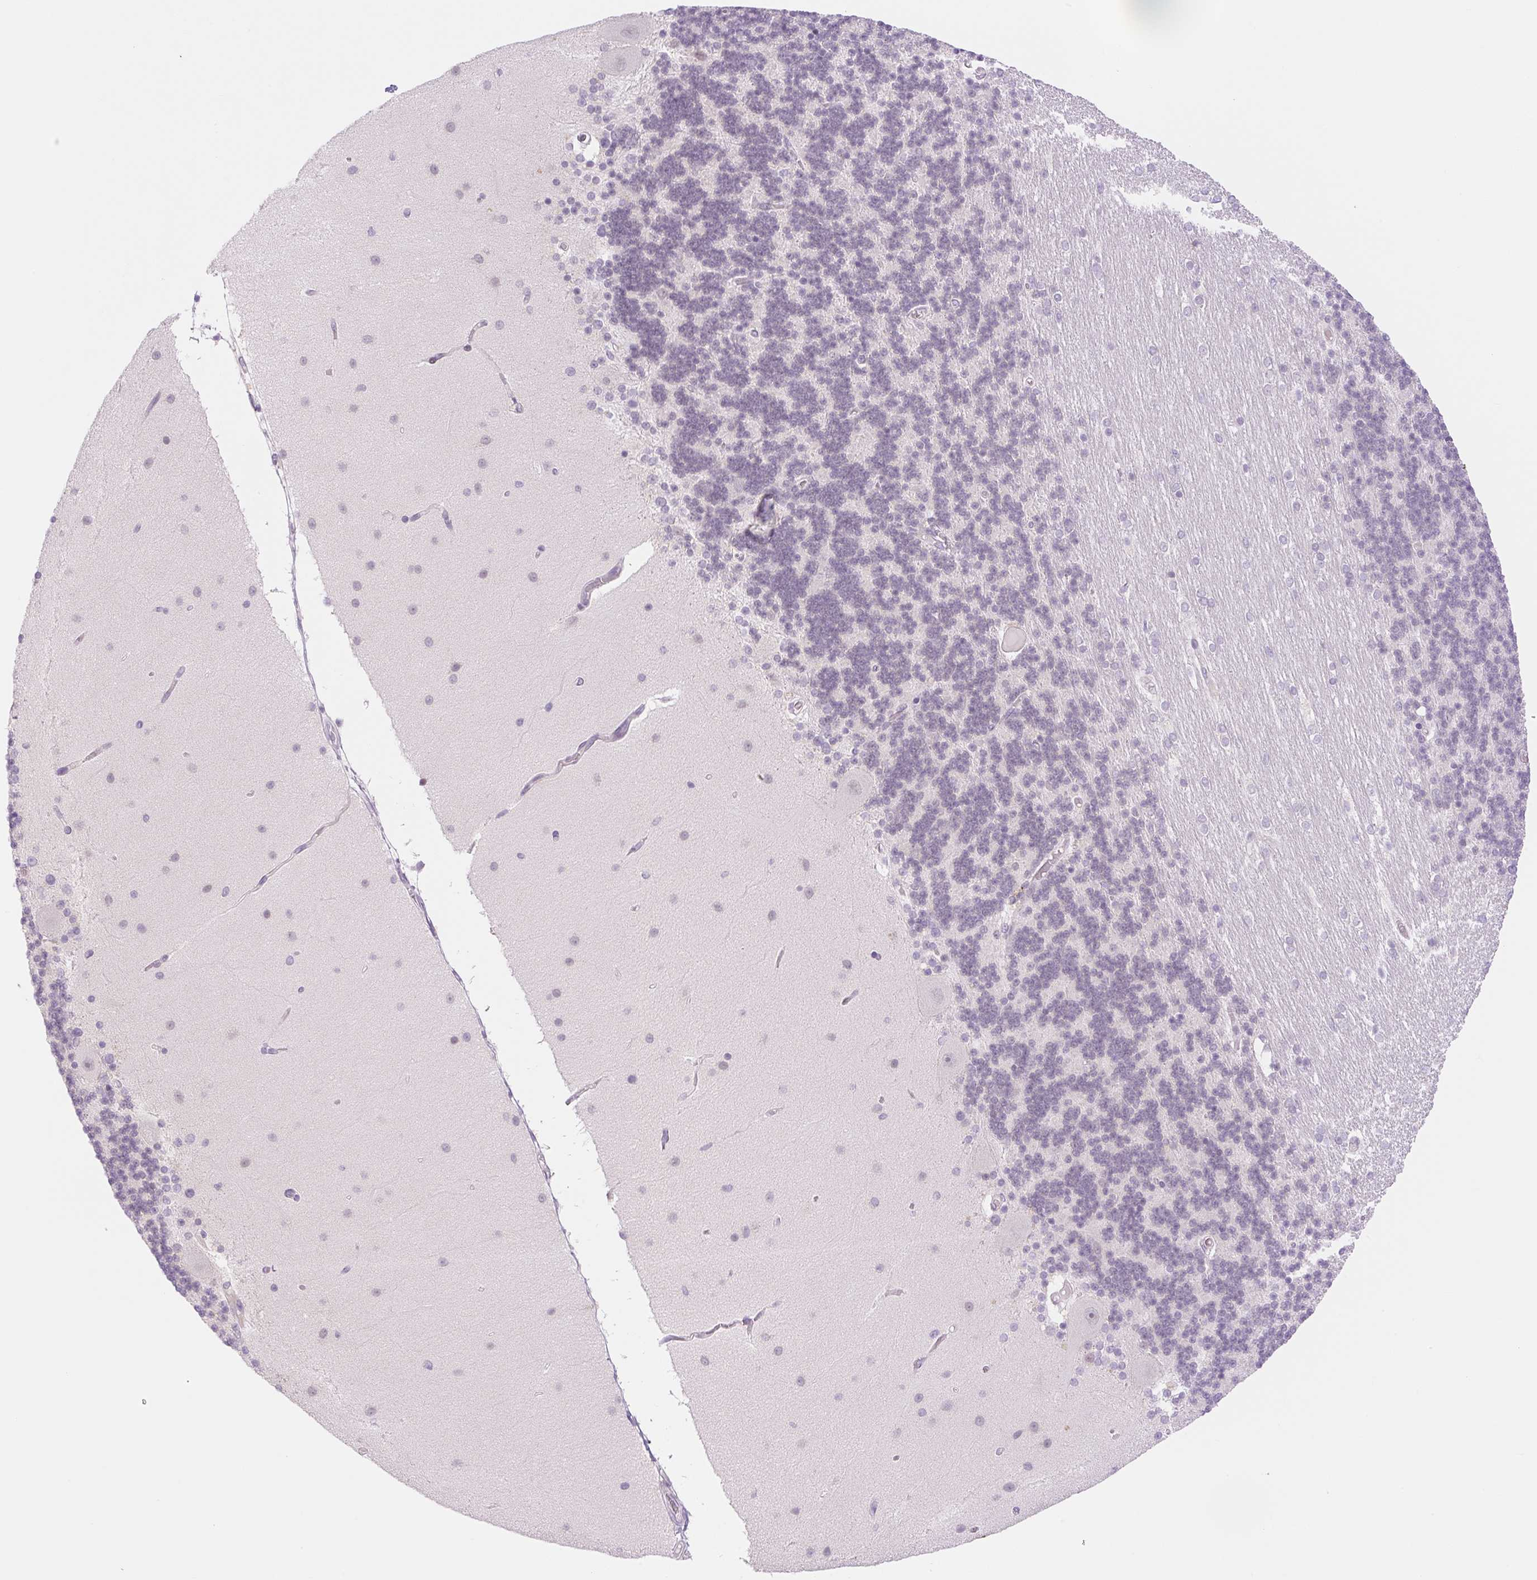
{"staining": {"intensity": "negative", "quantity": "none", "location": "none"}, "tissue": "cerebellum", "cell_type": "Cells in granular layer", "image_type": "normal", "snomed": [{"axis": "morphology", "description": "Normal tissue, NOS"}, {"axis": "topography", "description": "Cerebellum"}], "caption": "The immunohistochemistry (IHC) image has no significant expression in cells in granular layer of cerebellum. Nuclei are stained in blue.", "gene": "SPRYD4", "patient": {"sex": "female", "age": 54}}